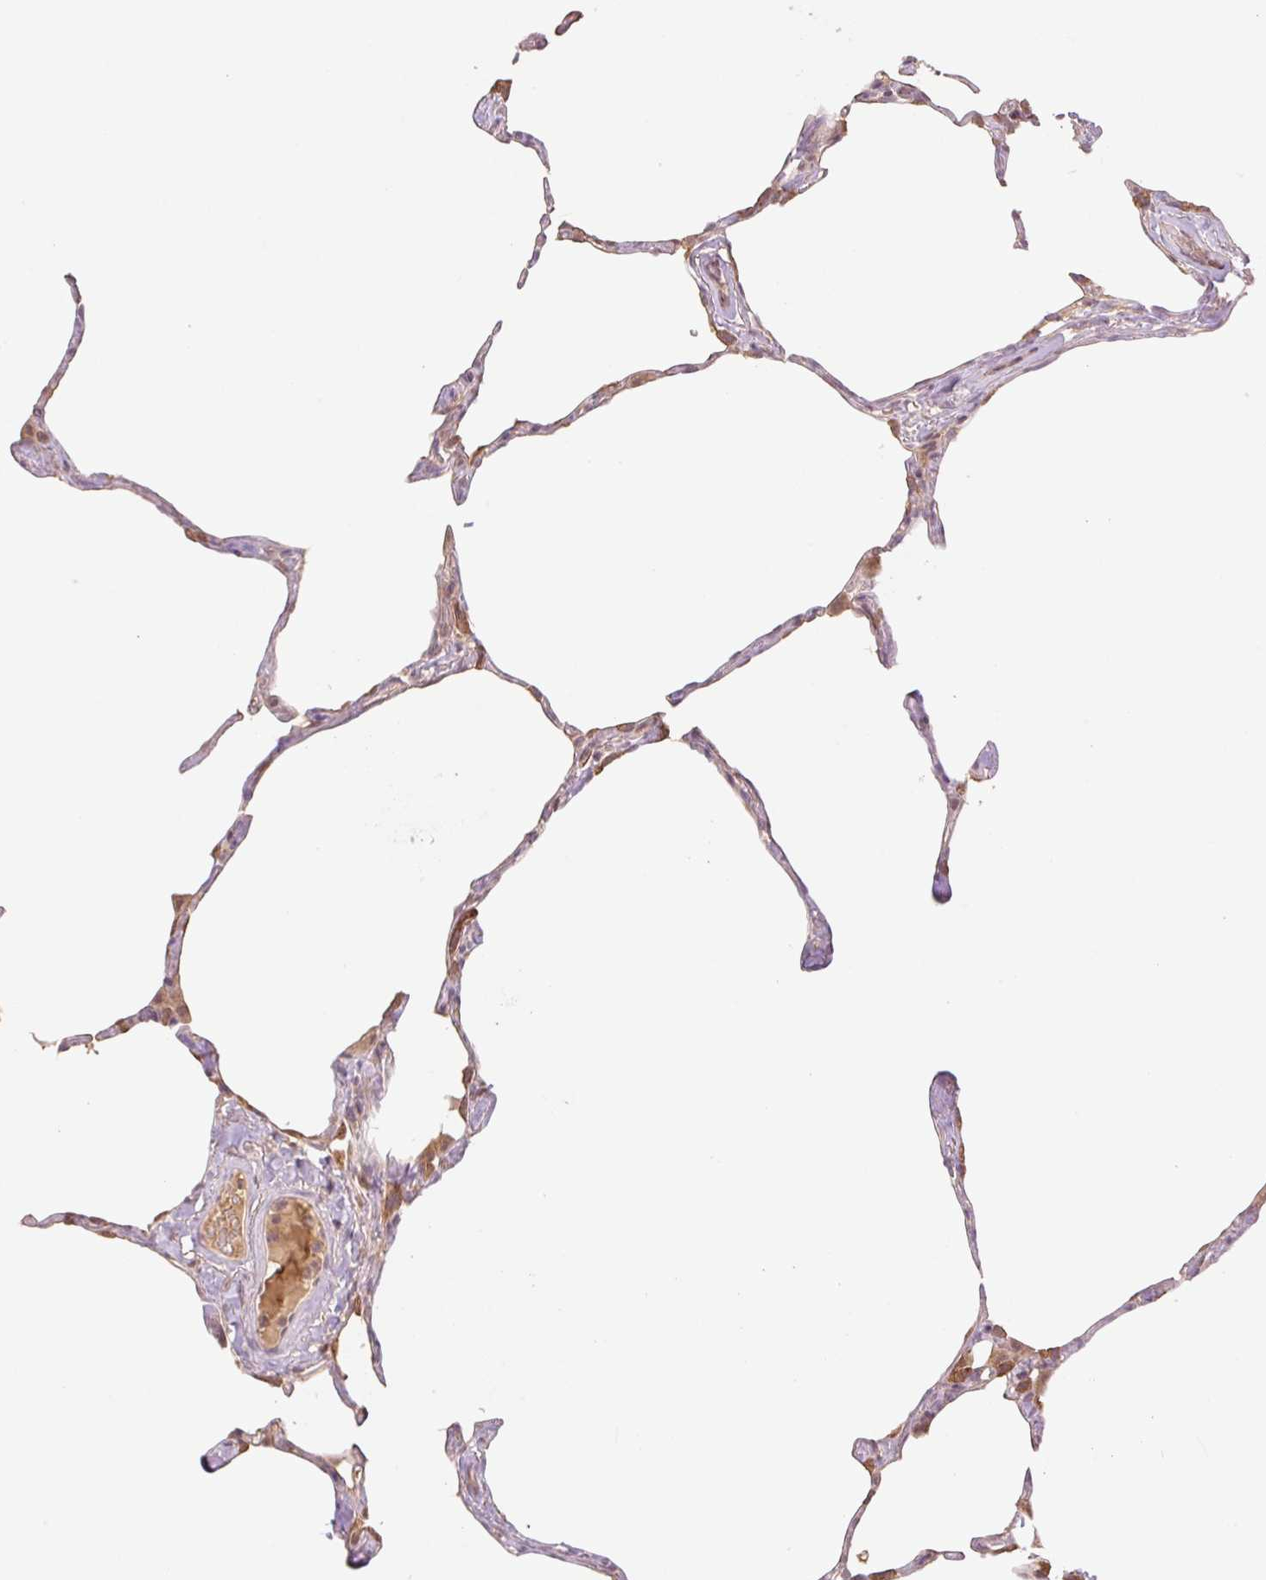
{"staining": {"intensity": "weak", "quantity": "25%-75%", "location": "cytoplasmic/membranous"}, "tissue": "lung", "cell_type": "Alveolar cells", "image_type": "normal", "snomed": [{"axis": "morphology", "description": "Normal tissue, NOS"}, {"axis": "topography", "description": "Lung"}], "caption": "Immunohistochemical staining of unremarkable human lung reveals weak cytoplasmic/membranous protein expression in approximately 25%-75% of alveolar cells.", "gene": "YJU2B", "patient": {"sex": "male", "age": 65}}